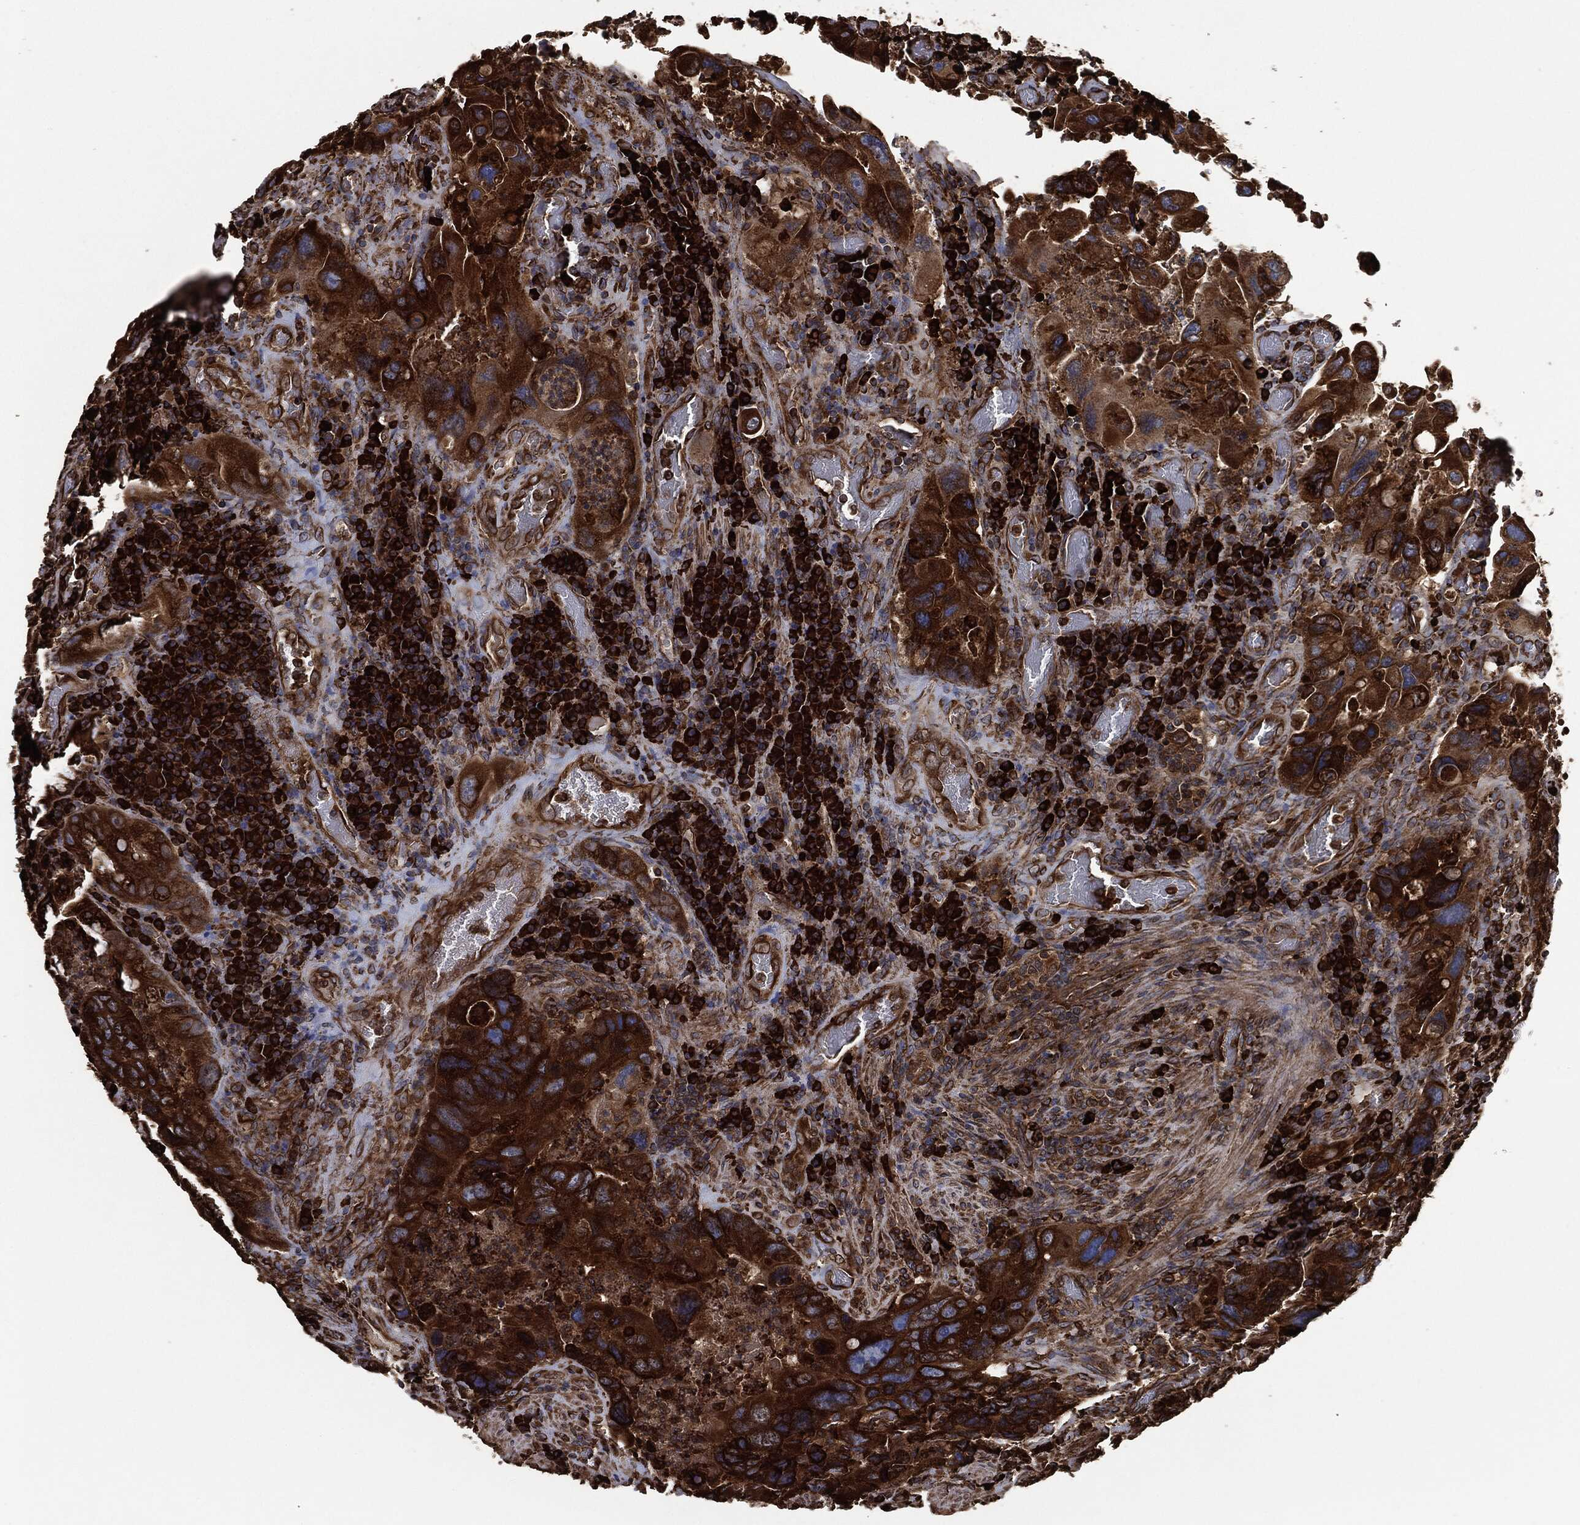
{"staining": {"intensity": "strong", "quantity": ">75%", "location": "cytoplasmic/membranous"}, "tissue": "colorectal cancer", "cell_type": "Tumor cells", "image_type": "cancer", "snomed": [{"axis": "morphology", "description": "Adenocarcinoma, NOS"}, {"axis": "topography", "description": "Rectum"}], "caption": "Protein expression analysis of colorectal cancer displays strong cytoplasmic/membranous positivity in about >75% of tumor cells. (DAB (3,3'-diaminobenzidine) IHC with brightfield microscopy, high magnification).", "gene": "AMFR", "patient": {"sex": "male", "age": 62}}